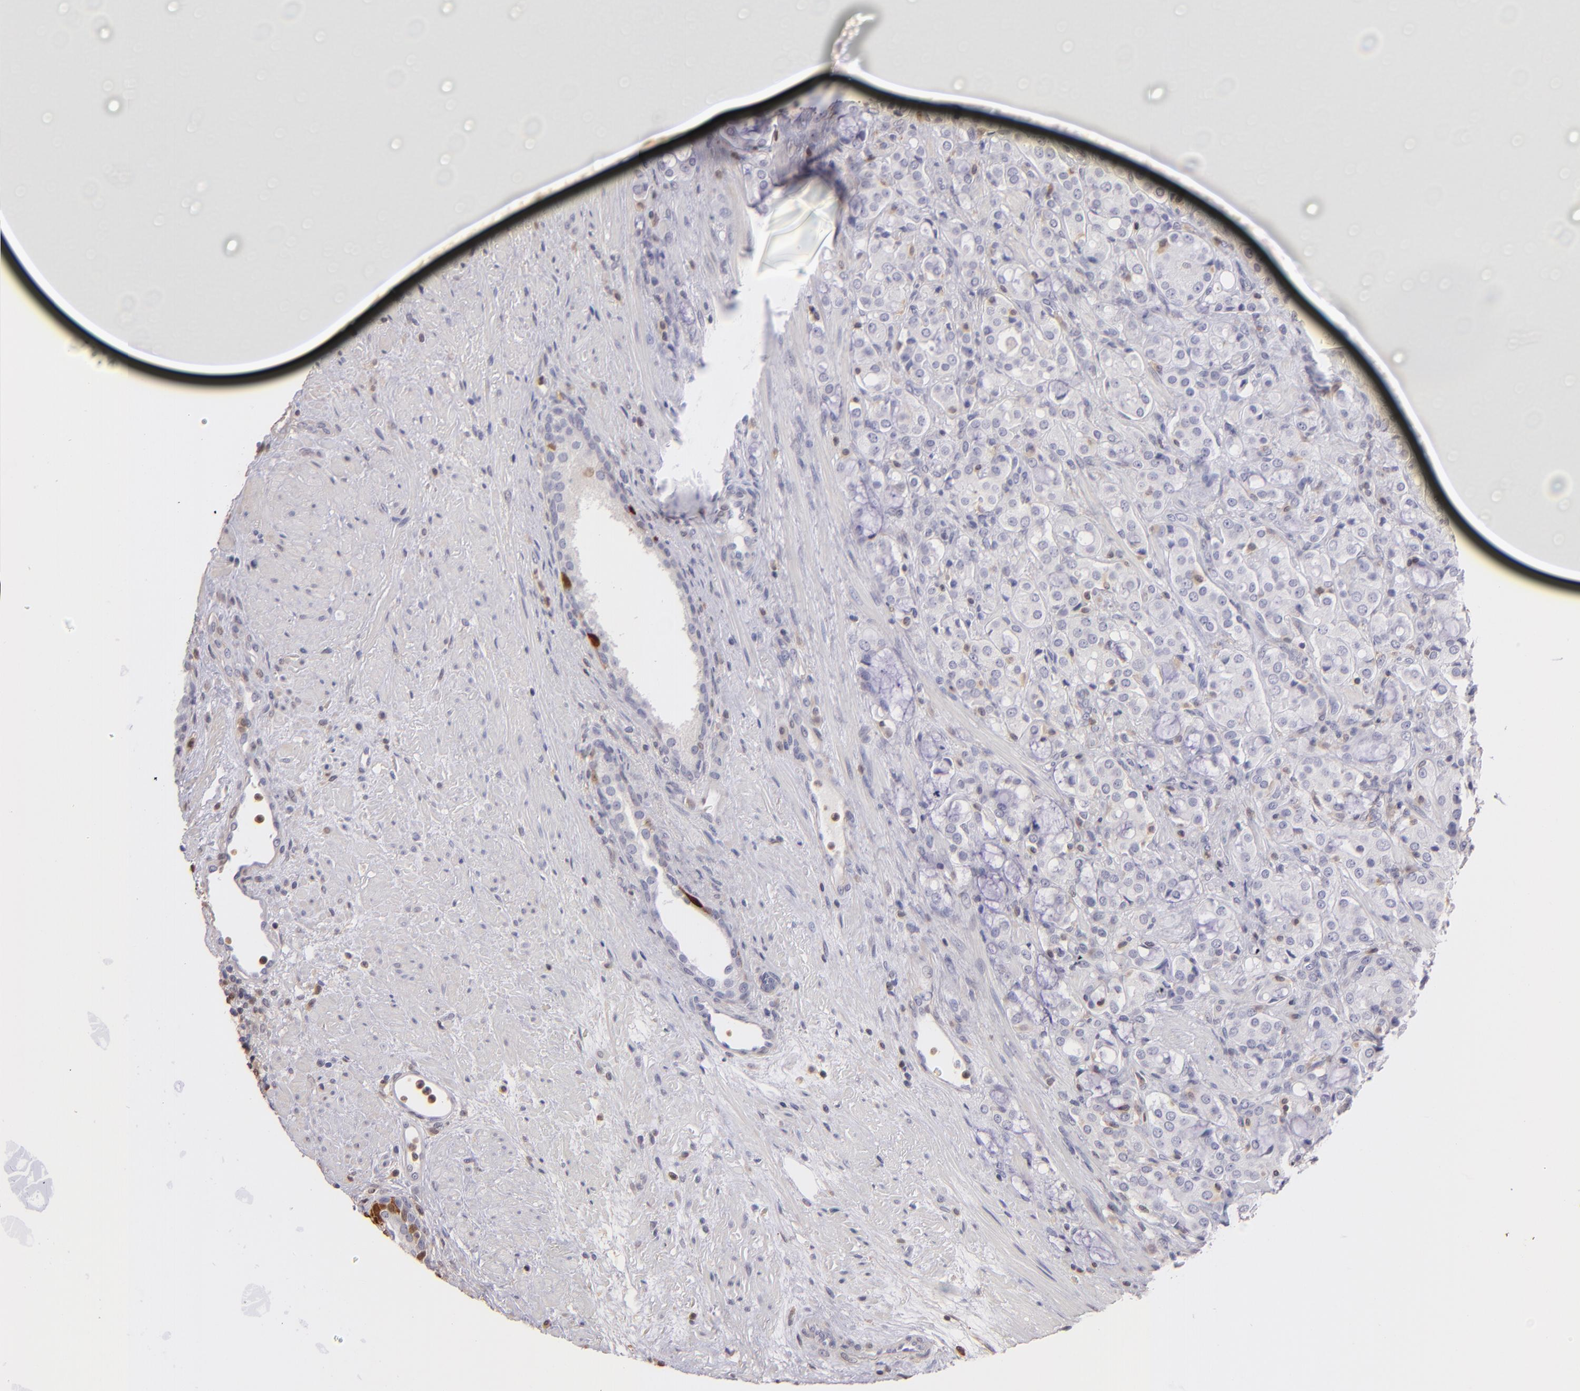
{"staining": {"intensity": "weak", "quantity": "<25%", "location": "cytoplasmic/membranous,nuclear"}, "tissue": "prostate cancer", "cell_type": "Tumor cells", "image_type": "cancer", "snomed": [{"axis": "morphology", "description": "Adenocarcinoma, High grade"}, {"axis": "topography", "description": "Prostate"}], "caption": "The image displays no significant staining in tumor cells of prostate cancer.", "gene": "S100A2", "patient": {"sex": "male", "age": 72}}